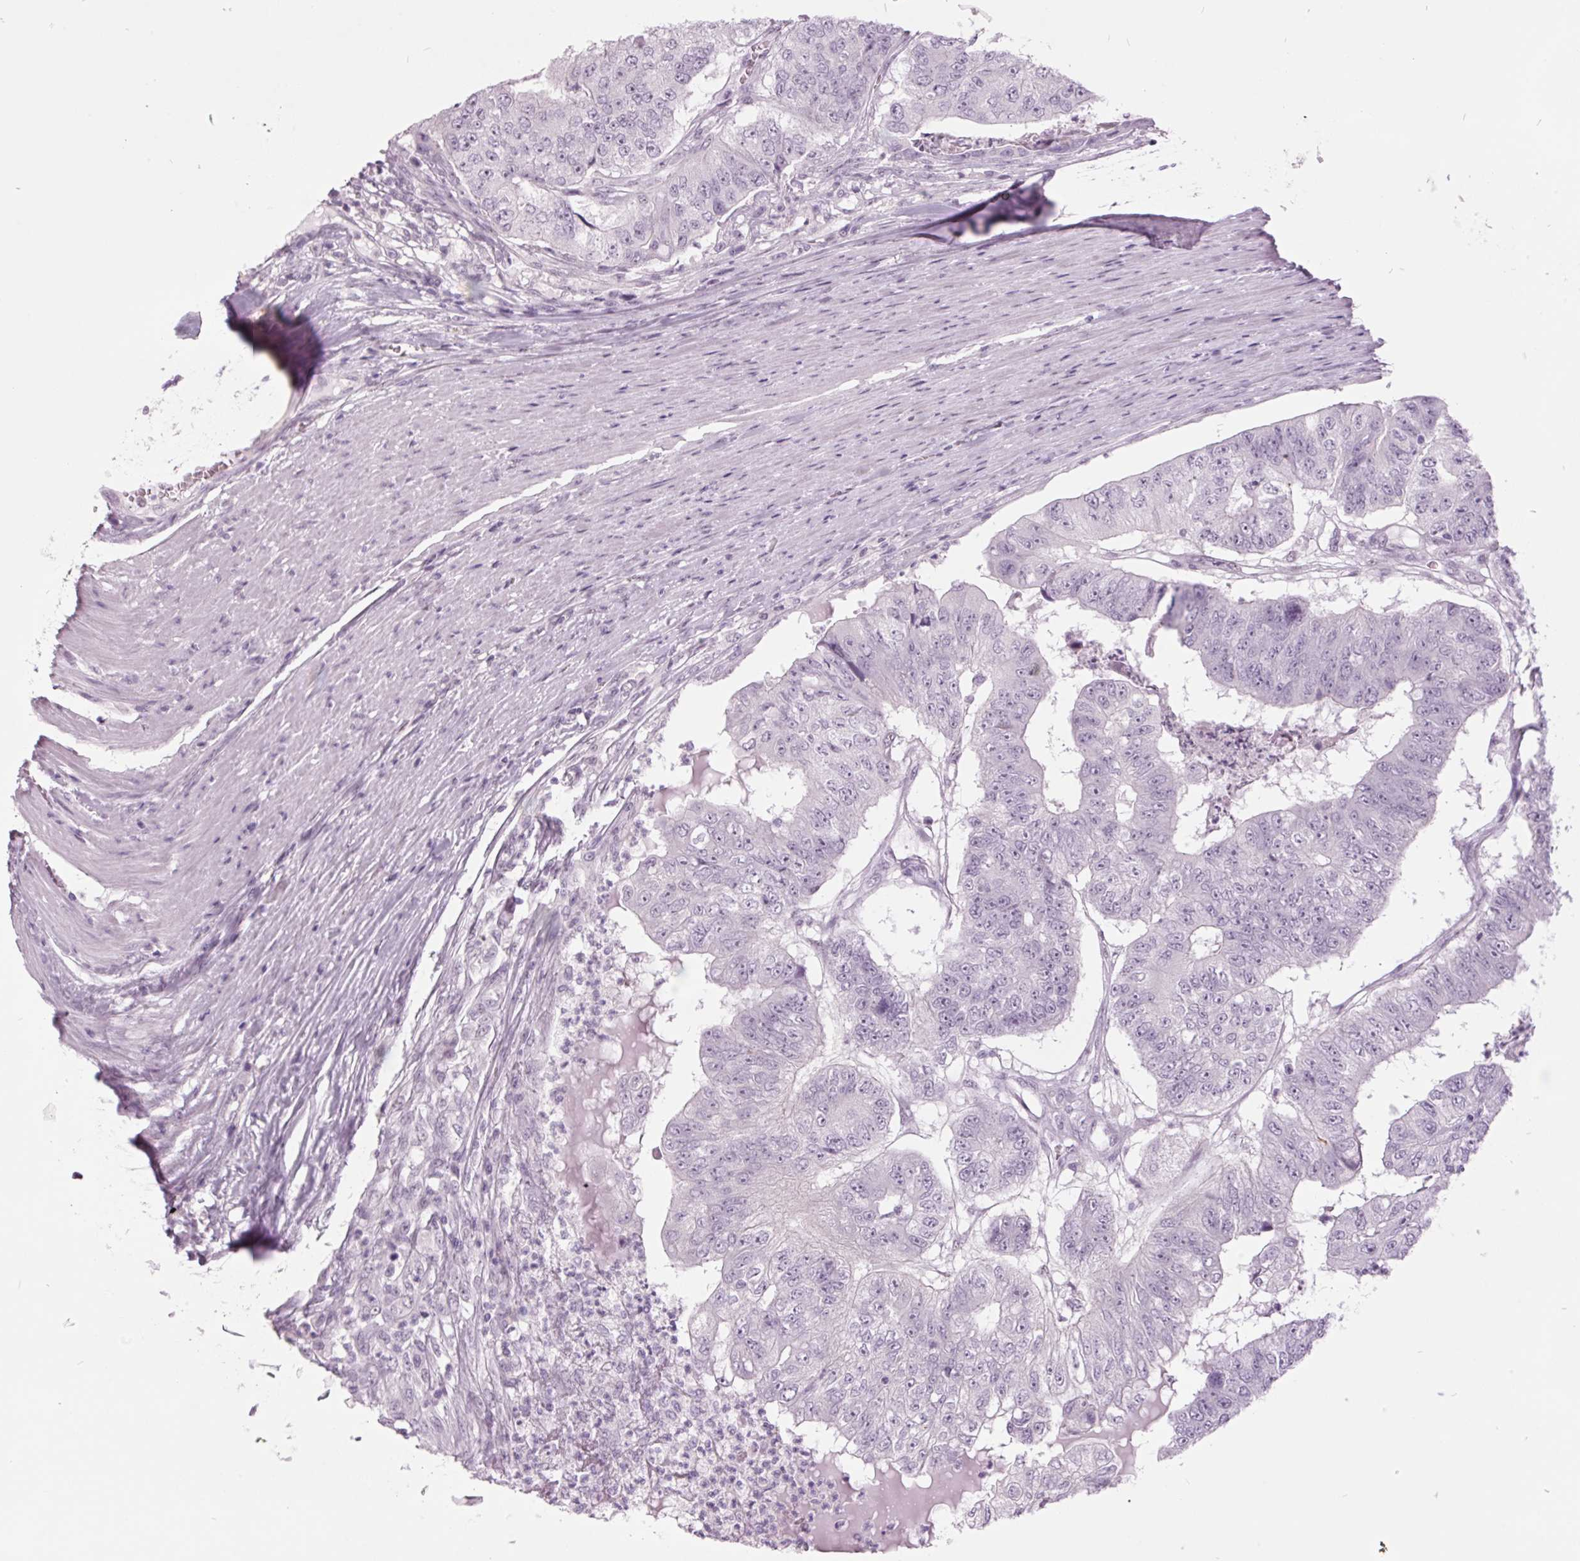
{"staining": {"intensity": "negative", "quantity": "none", "location": "none"}, "tissue": "colorectal cancer", "cell_type": "Tumor cells", "image_type": "cancer", "snomed": [{"axis": "morphology", "description": "Adenocarcinoma, NOS"}, {"axis": "topography", "description": "Colon"}], "caption": "High magnification brightfield microscopy of colorectal cancer (adenocarcinoma) stained with DAB (3,3'-diaminobenzidine) (brown) and counterstained with hematoxylin (blue): tumor cells show no significant expression. (Immunohistochemistry, brightfield microscopy, high magnification).", "gene": "ODAD2", "patient": {"sex": "female", "age": 67}}